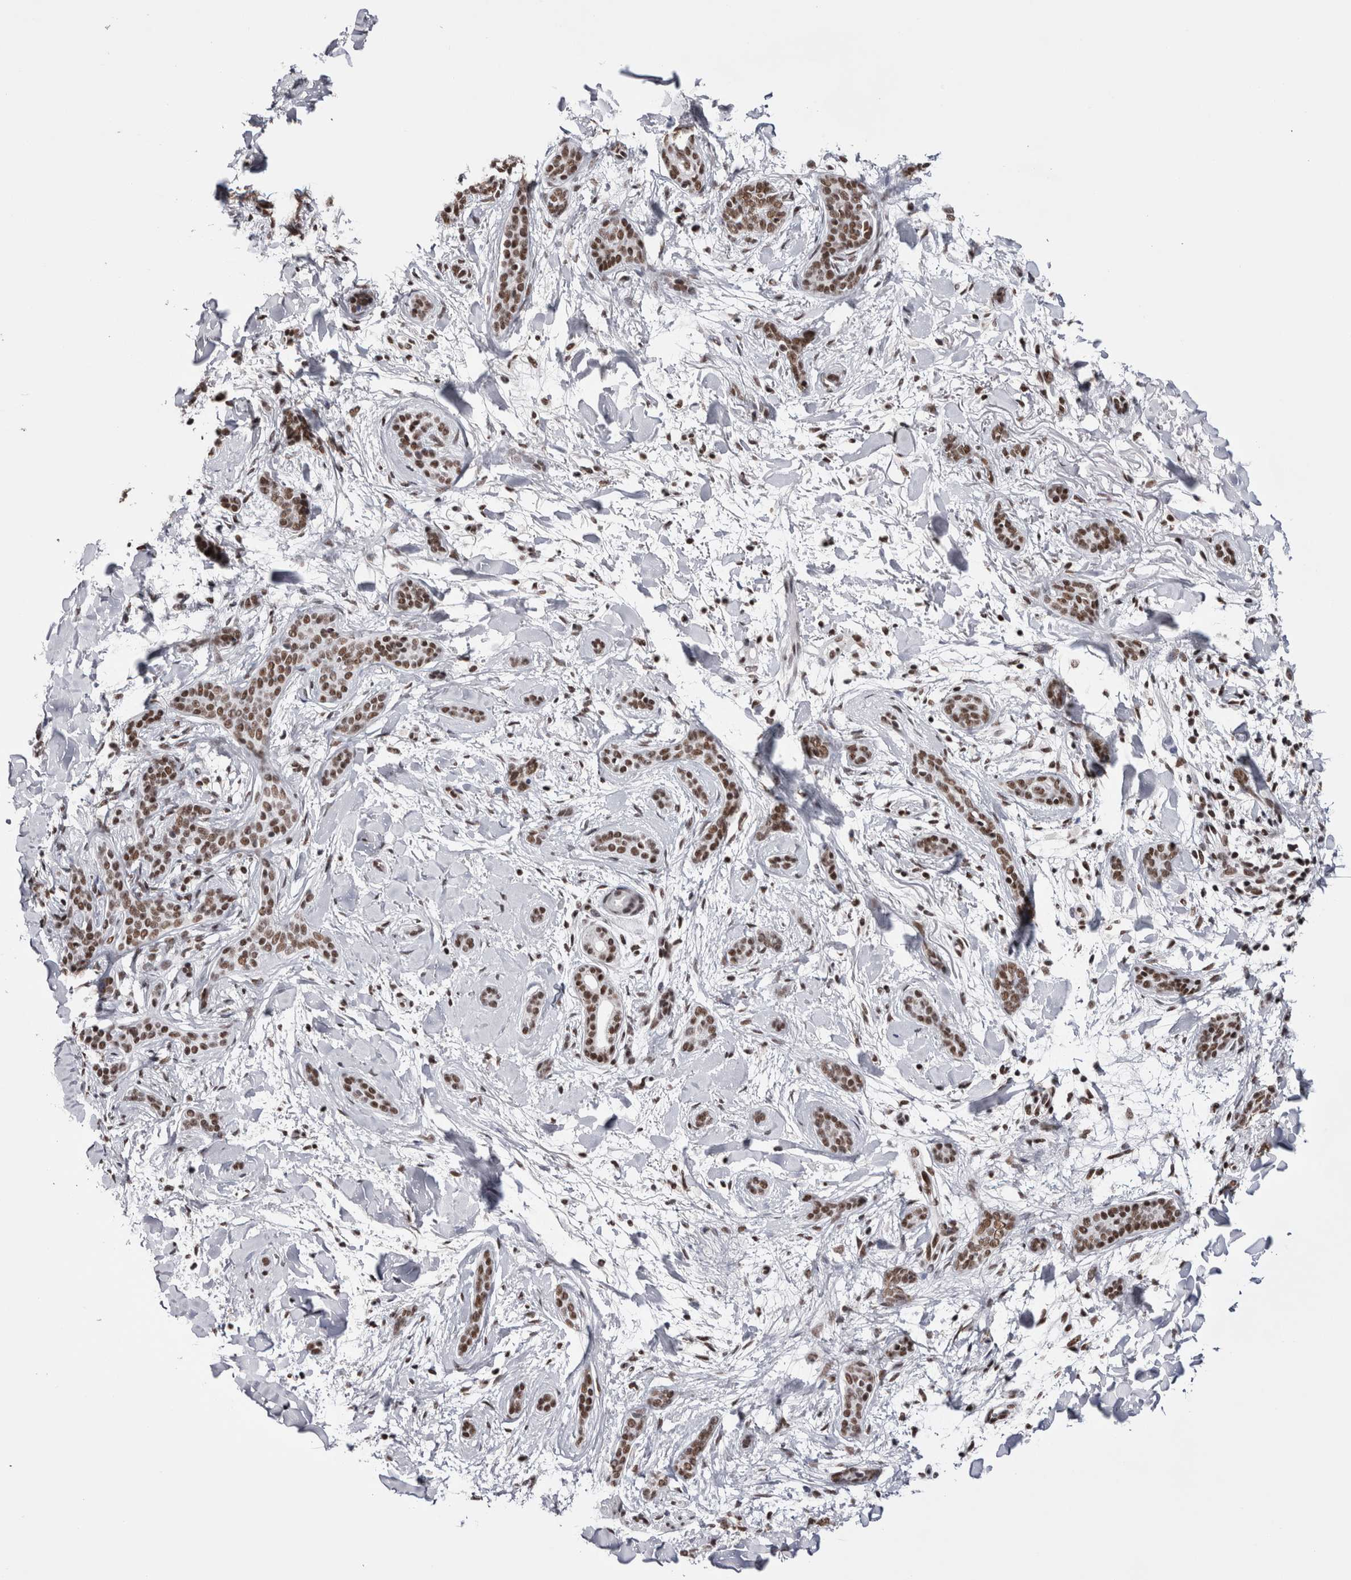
{"staining": {"intensity": "moderate", "quantity": ">75%", "location": "nuclear"}, "tissue": "skin cancer", "cell_type": "Tumor cells", "image_type": "cancer", "snomed": [{"axis": "morphology", "description": "Basal cell carcinoma"}, {"axis": "morphology", "description": "Adnexal tumor, benign"}, {"axis": "topography", "description": "Skin"}], "caption": "Skin cancer stained with a protein marker displays moderate staining in tumor cells.", "gene": "SMC1A", "patient": {"sex": "female", "age": 42}}